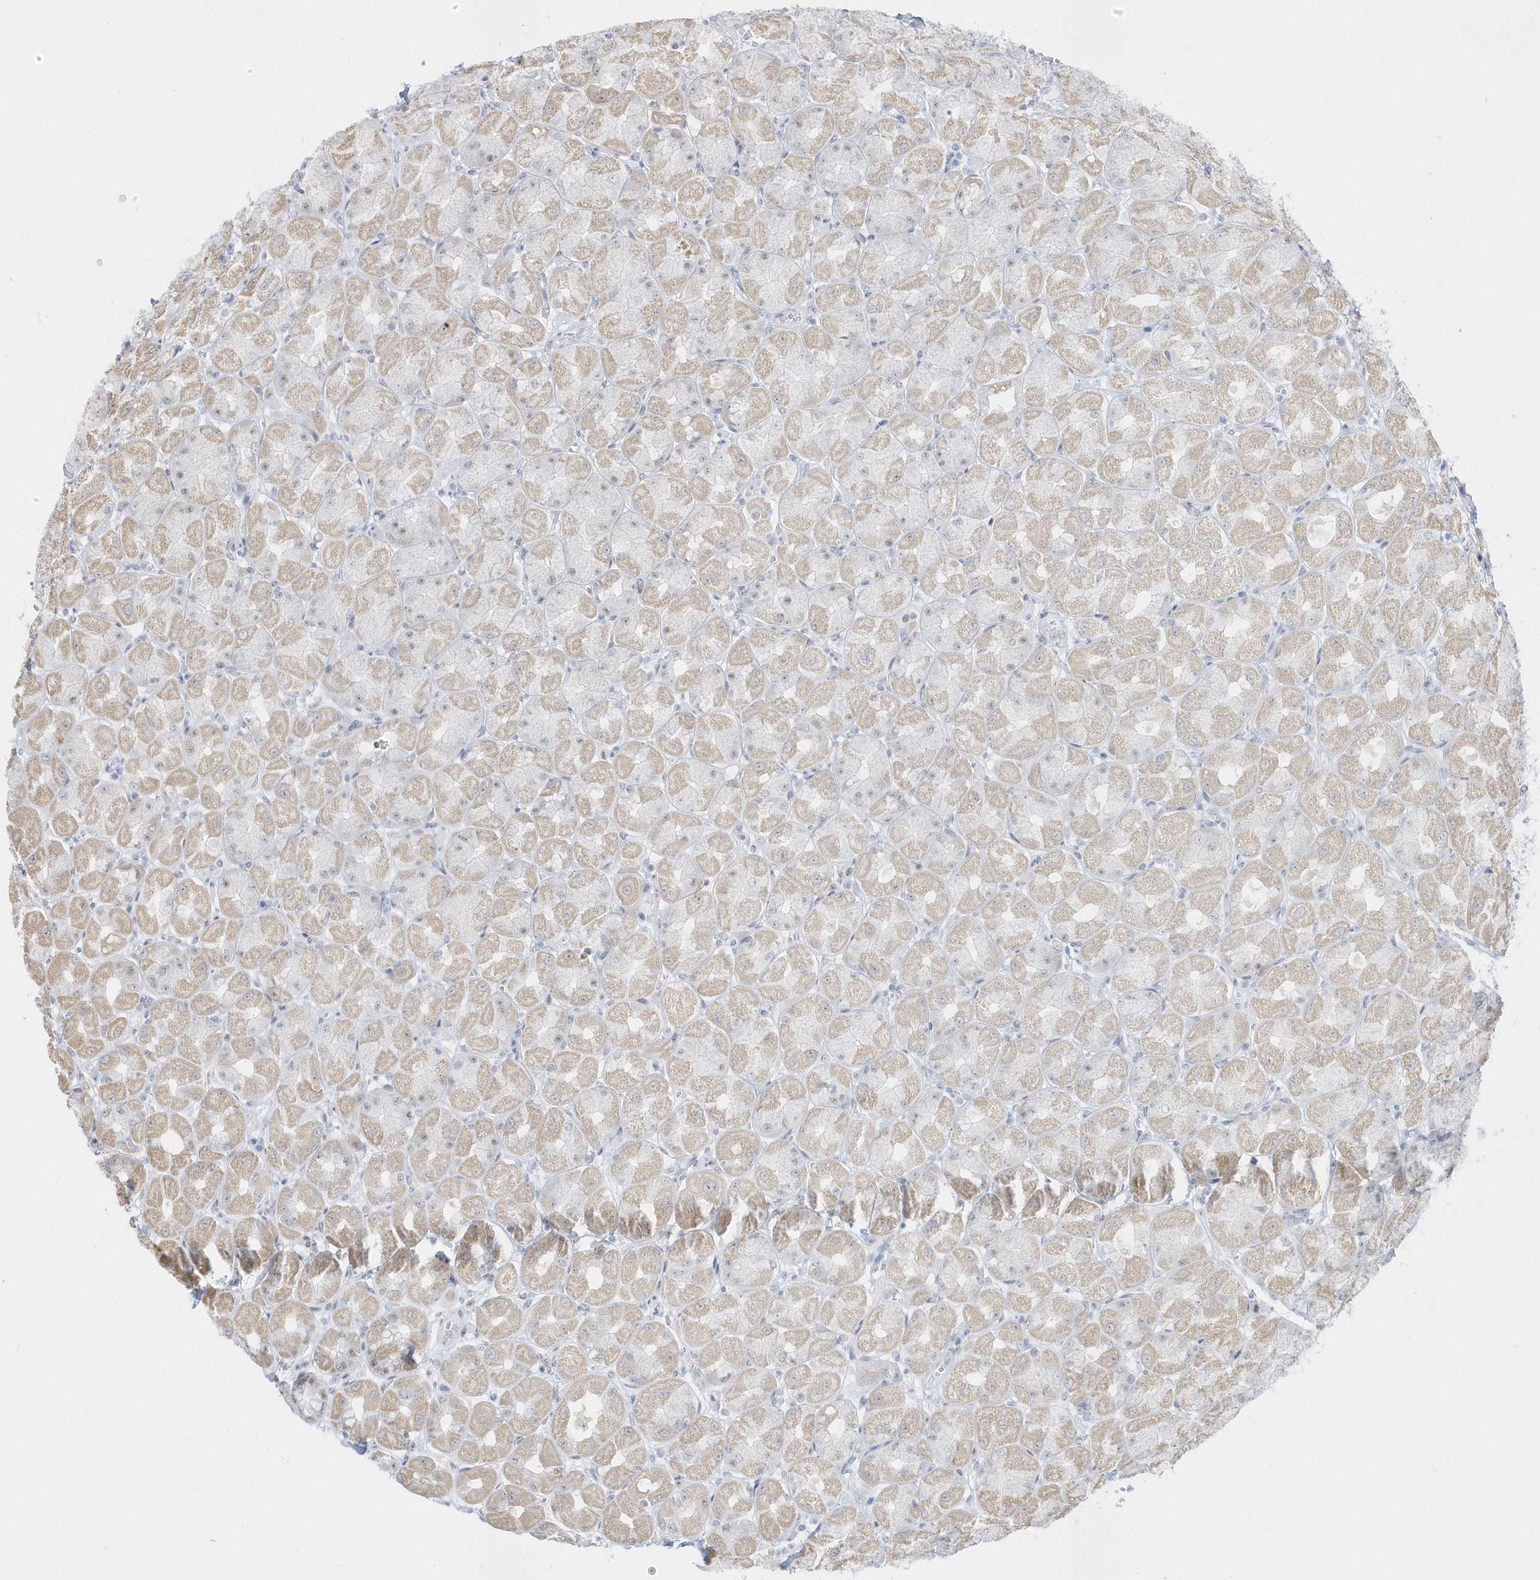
{"staining": {"intensity": "weak", "quantity": "25%-75%", "location": "cytoplasmic/membranous,nuclear"}, "tissue": "stomach", "cell_type": "Glandular cells", "image_type": "normal", "snomed": [{"axis": "morphology", "description": "Normal tissue, NOS"}, {"axis": "topography", "description": "Stomach, upper"}], "caption": "Immunohistochemistry (IHC) photomicrograph of normal human stomach stained for a protein (brown), which reveals low levels of weak cytoplasmic/membranous,nuclear expression in about 25%-75% of glandular cells.", "gene": "PLEKHN1", "patient": {"sex": "female", "age": 56}}